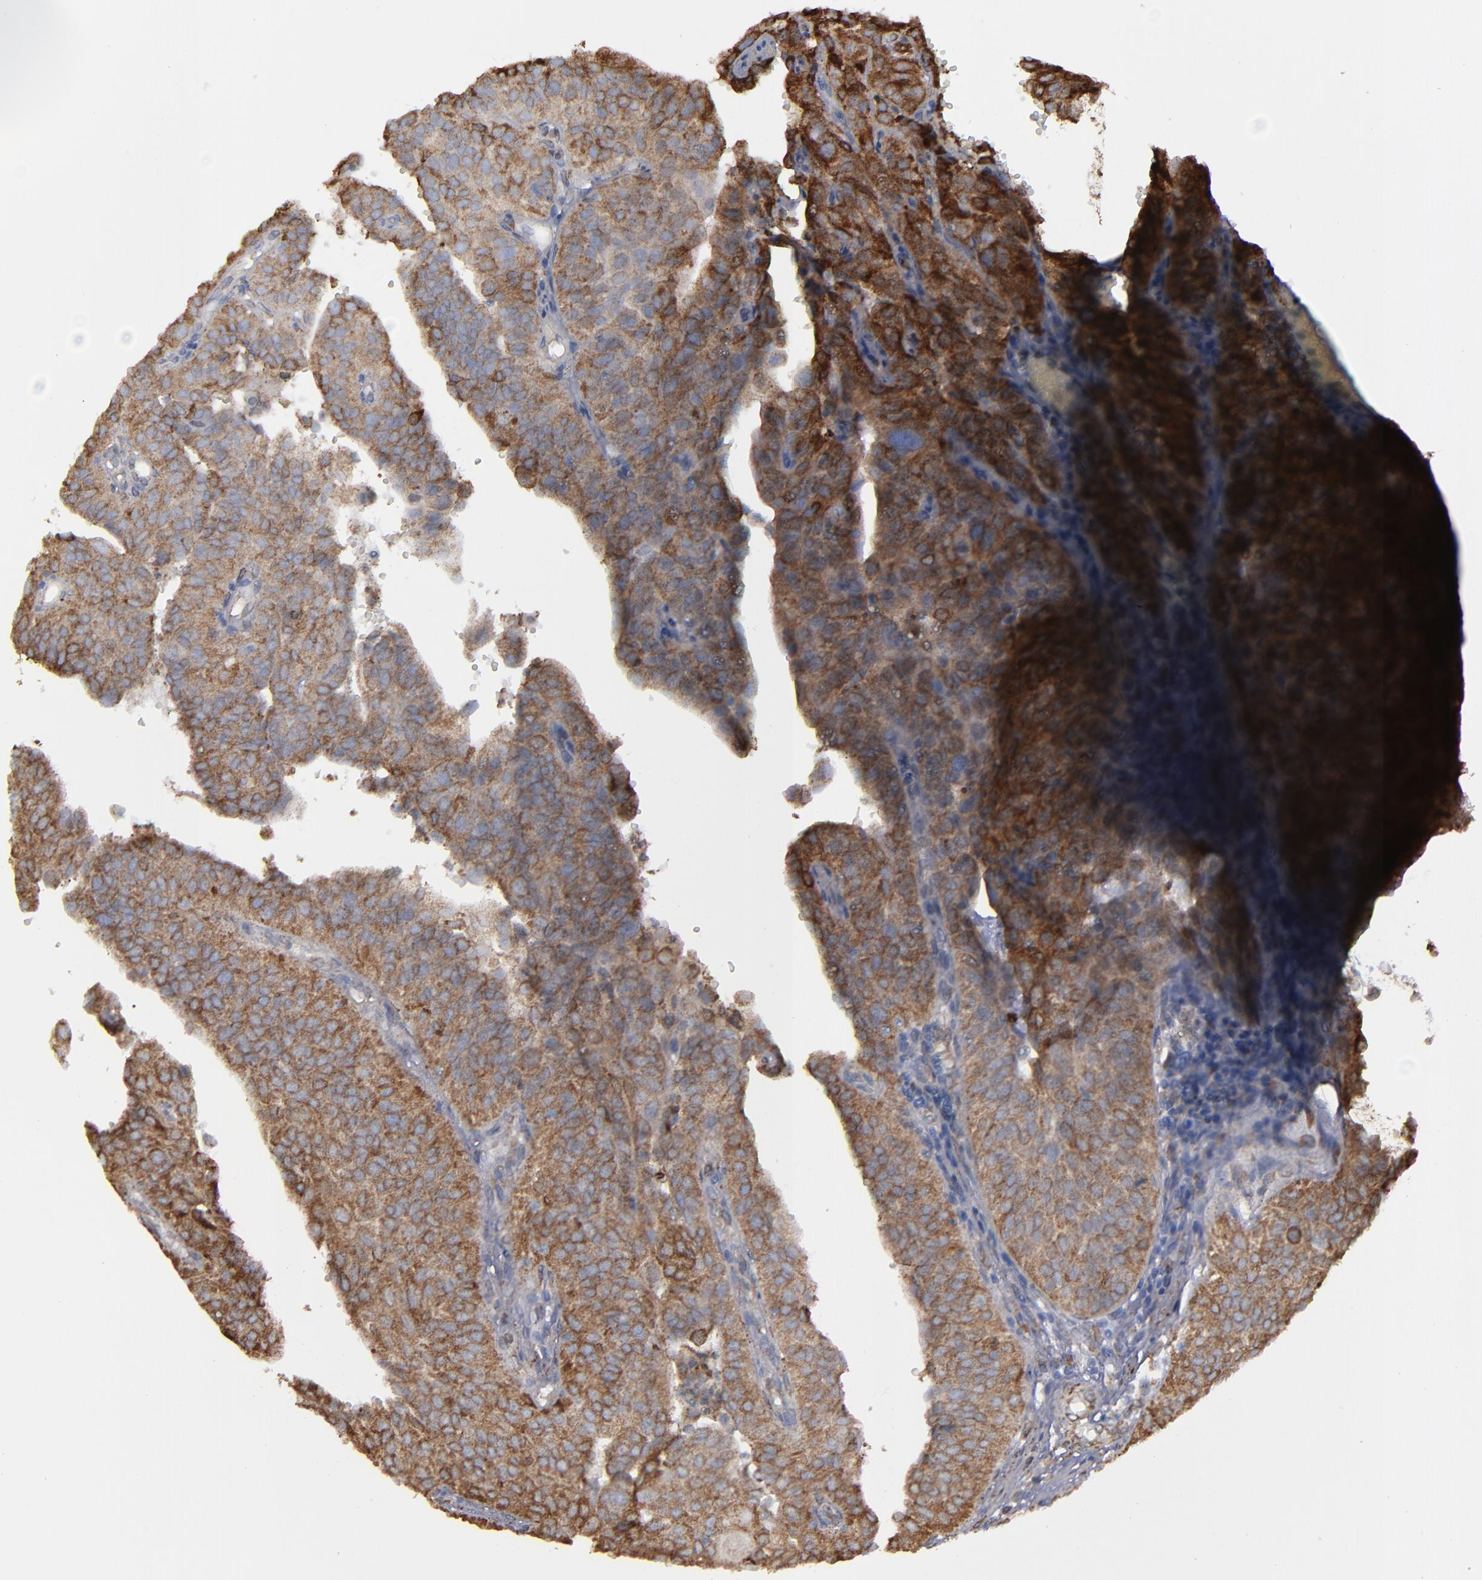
{"staining": {"intensity": "moderate", "quantity": ">75%", "location": "cytoplasmic/membranous"}, "tissue": "urothelial cancer", "cell_type": "Tumor cells", "image_type": "cancer", "snomed": [{"axis": "morphology", "description": "Urothelial carcinoma, High grade"}, {"axis": "topography", "description": "Urinary bladder"}], "caption": "Urothelial cancer was stained to show a protein in brown. There is medium levels of moderate cytoplasmic/membranous expression in about >75% of tumor cells.", "gene": "ERLIN2", "patient": {"sex": "male", "age": 56}}